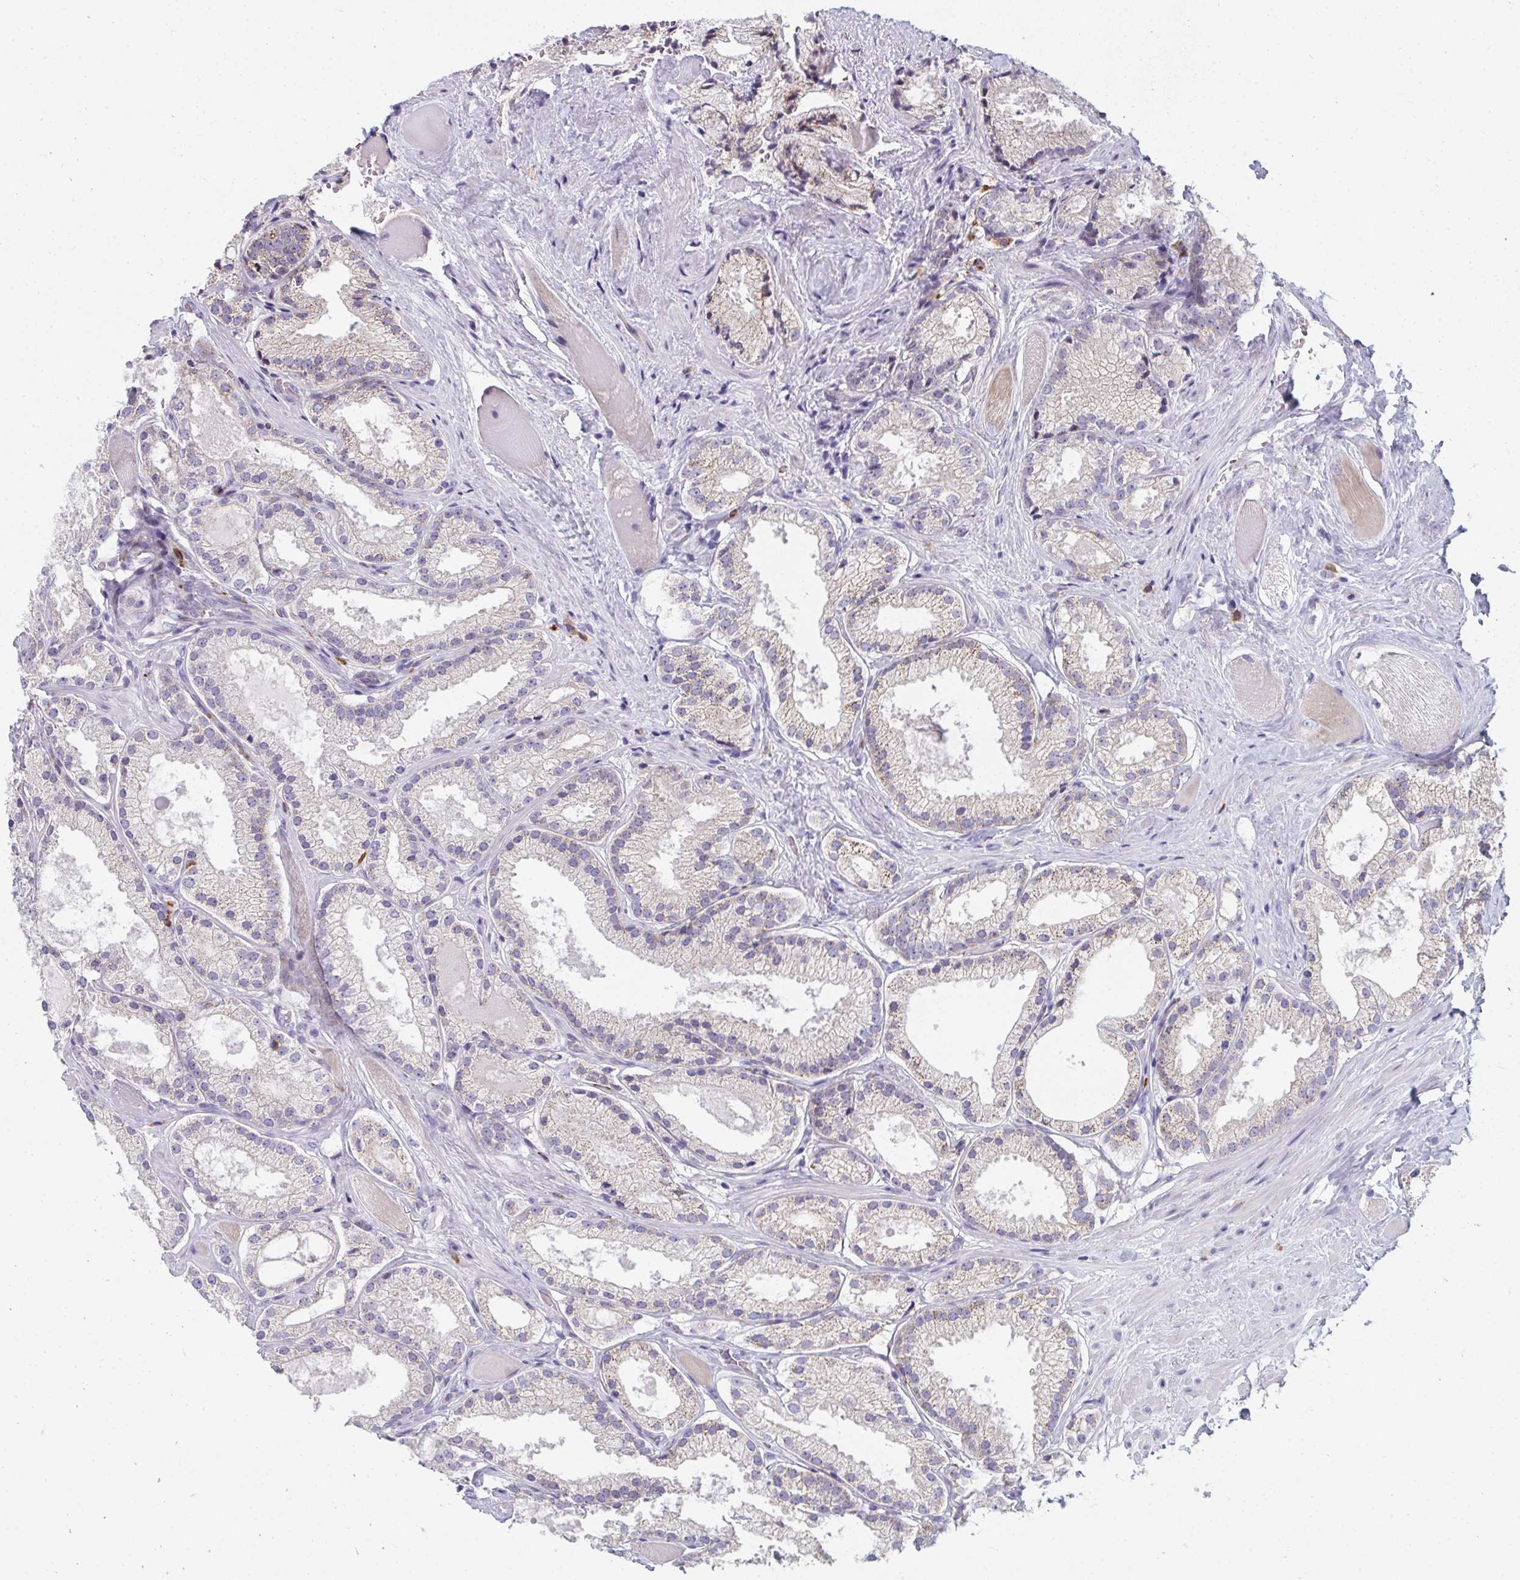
{"staining": {"intensity": "weak", "quantity": "<25%", "location": "cytoplasmic/membranous"}, "tissue": "prostate cancer", "cell_type": "Tumor cells", "image_type": "cancer", "snomed": [{"axis": "morphology", "description": "Adenocarcinoma, High grade"}, {"axis": "topography", "description": "Prostate"}], "caption": "Prostate adenocarcinoma (high-grade) was stained to show a protein in brown. There is no significant staining in tumor cells.", "gene": "EIF1AD", "patient": {"sex": "male", "age": 68}}